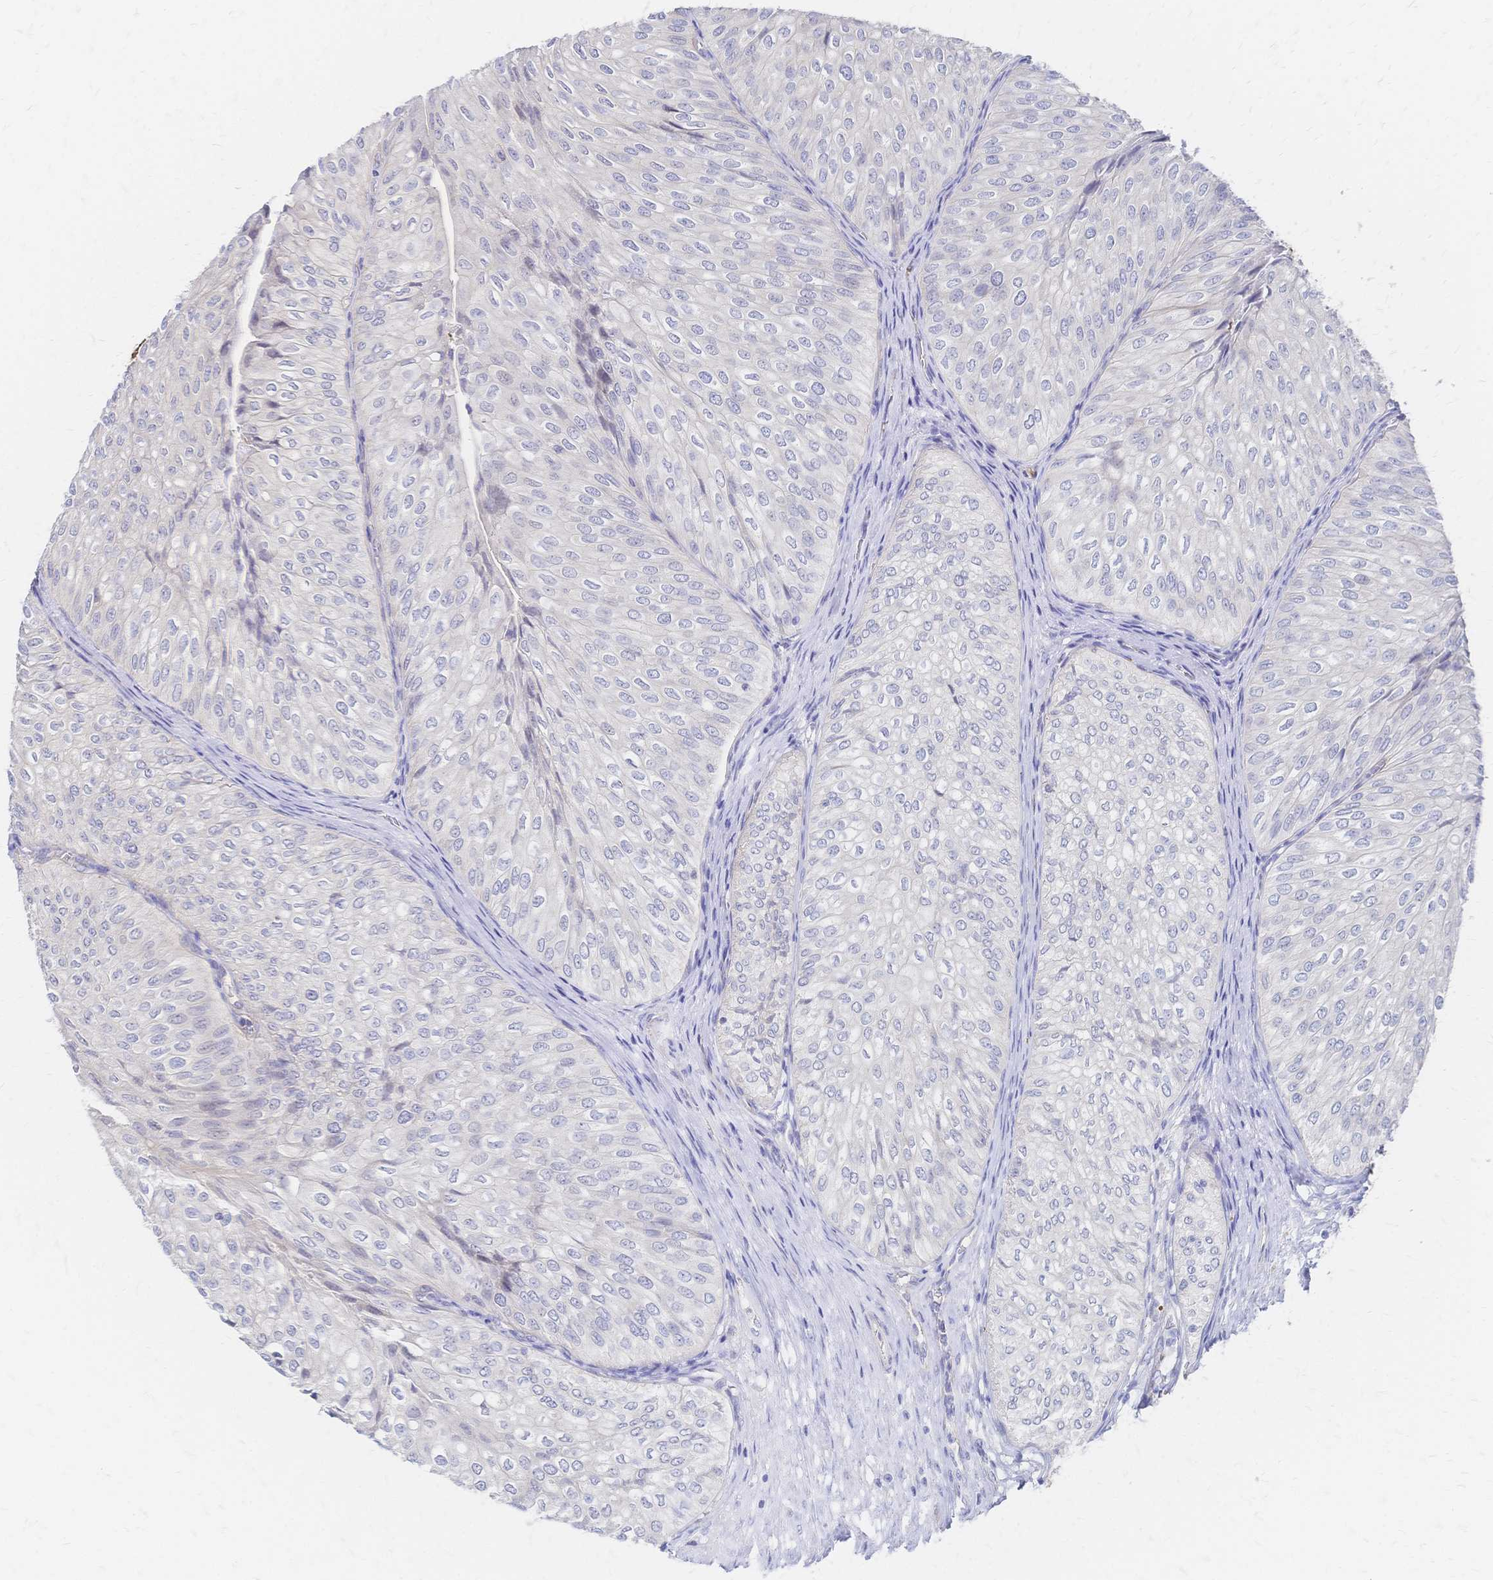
{"staining": {"intensity": "negative", "quantity": "none", "location": "none"}, "tissue": "urothelial cancer", "cell_type": "Tumor cells", "image_type": "cancer", "snomed": [{"axis": "morphology", "description": "Urothelial carcinoma, NOS"}, {"axis": "topography", "description": "Urinary bladder"}], "caption": "Image shows no significant protein expression in tumor cells of urothelial cancer.", "gene": "SLC5A1", "patient": {"sex": "male", "age": 62}}